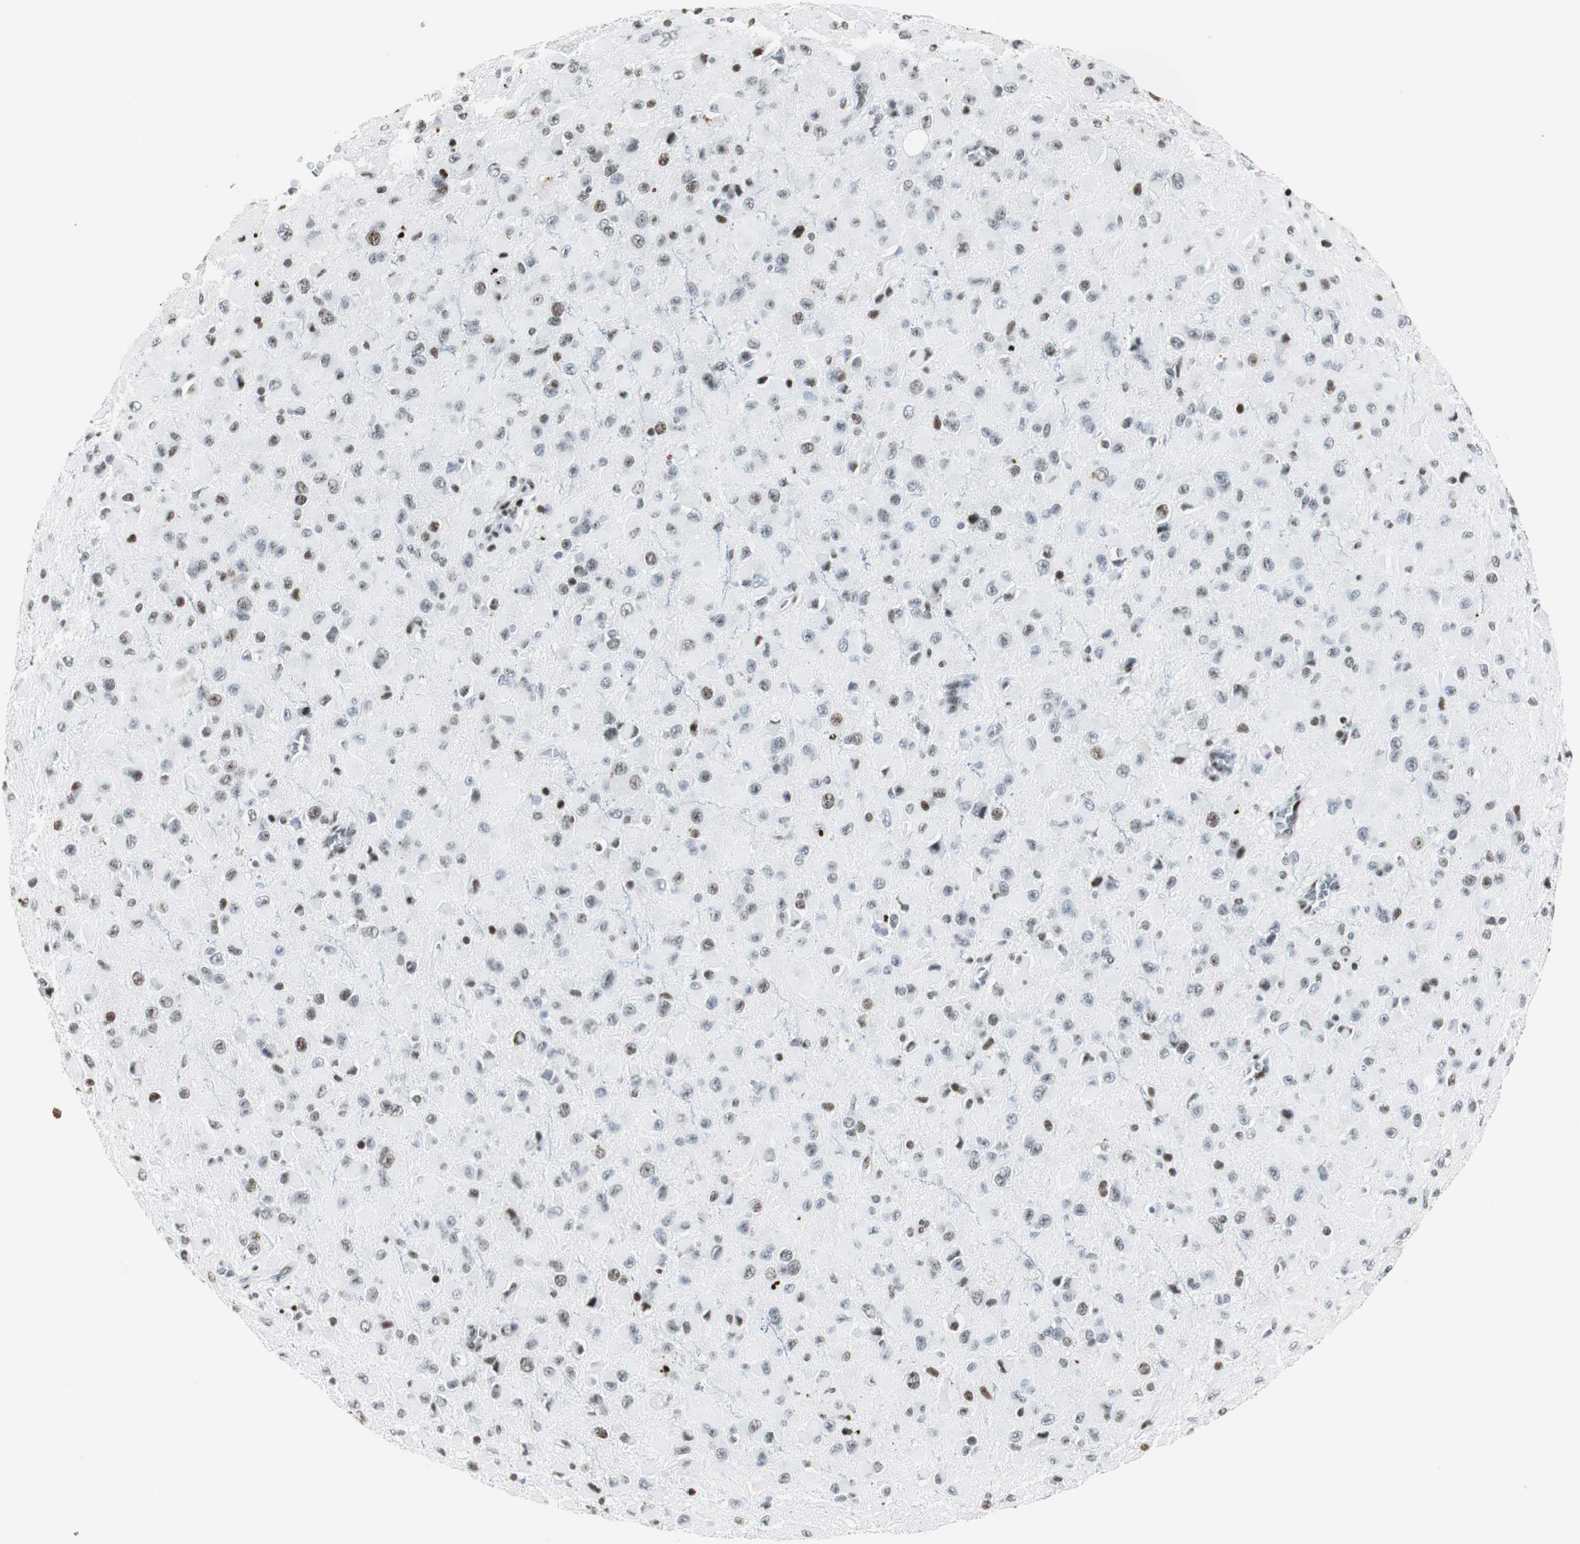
{"staining": {"intensity": "weak", "quantity": "<25%", "location": "nuclear"}, "tissue": "glioma", "cell_type": "Tumor cells", "image_type": "cancer", "snomed": [{"axis": "morphology", "description": "Glioma, malignant, Low grade"}, {"axis": "topography", "description": "Brain"}], "caption": "There is no significant expression in tumor cells of glioma.", "gene": "RBBP4", "patient": {"sex": "male", "age": 42}}